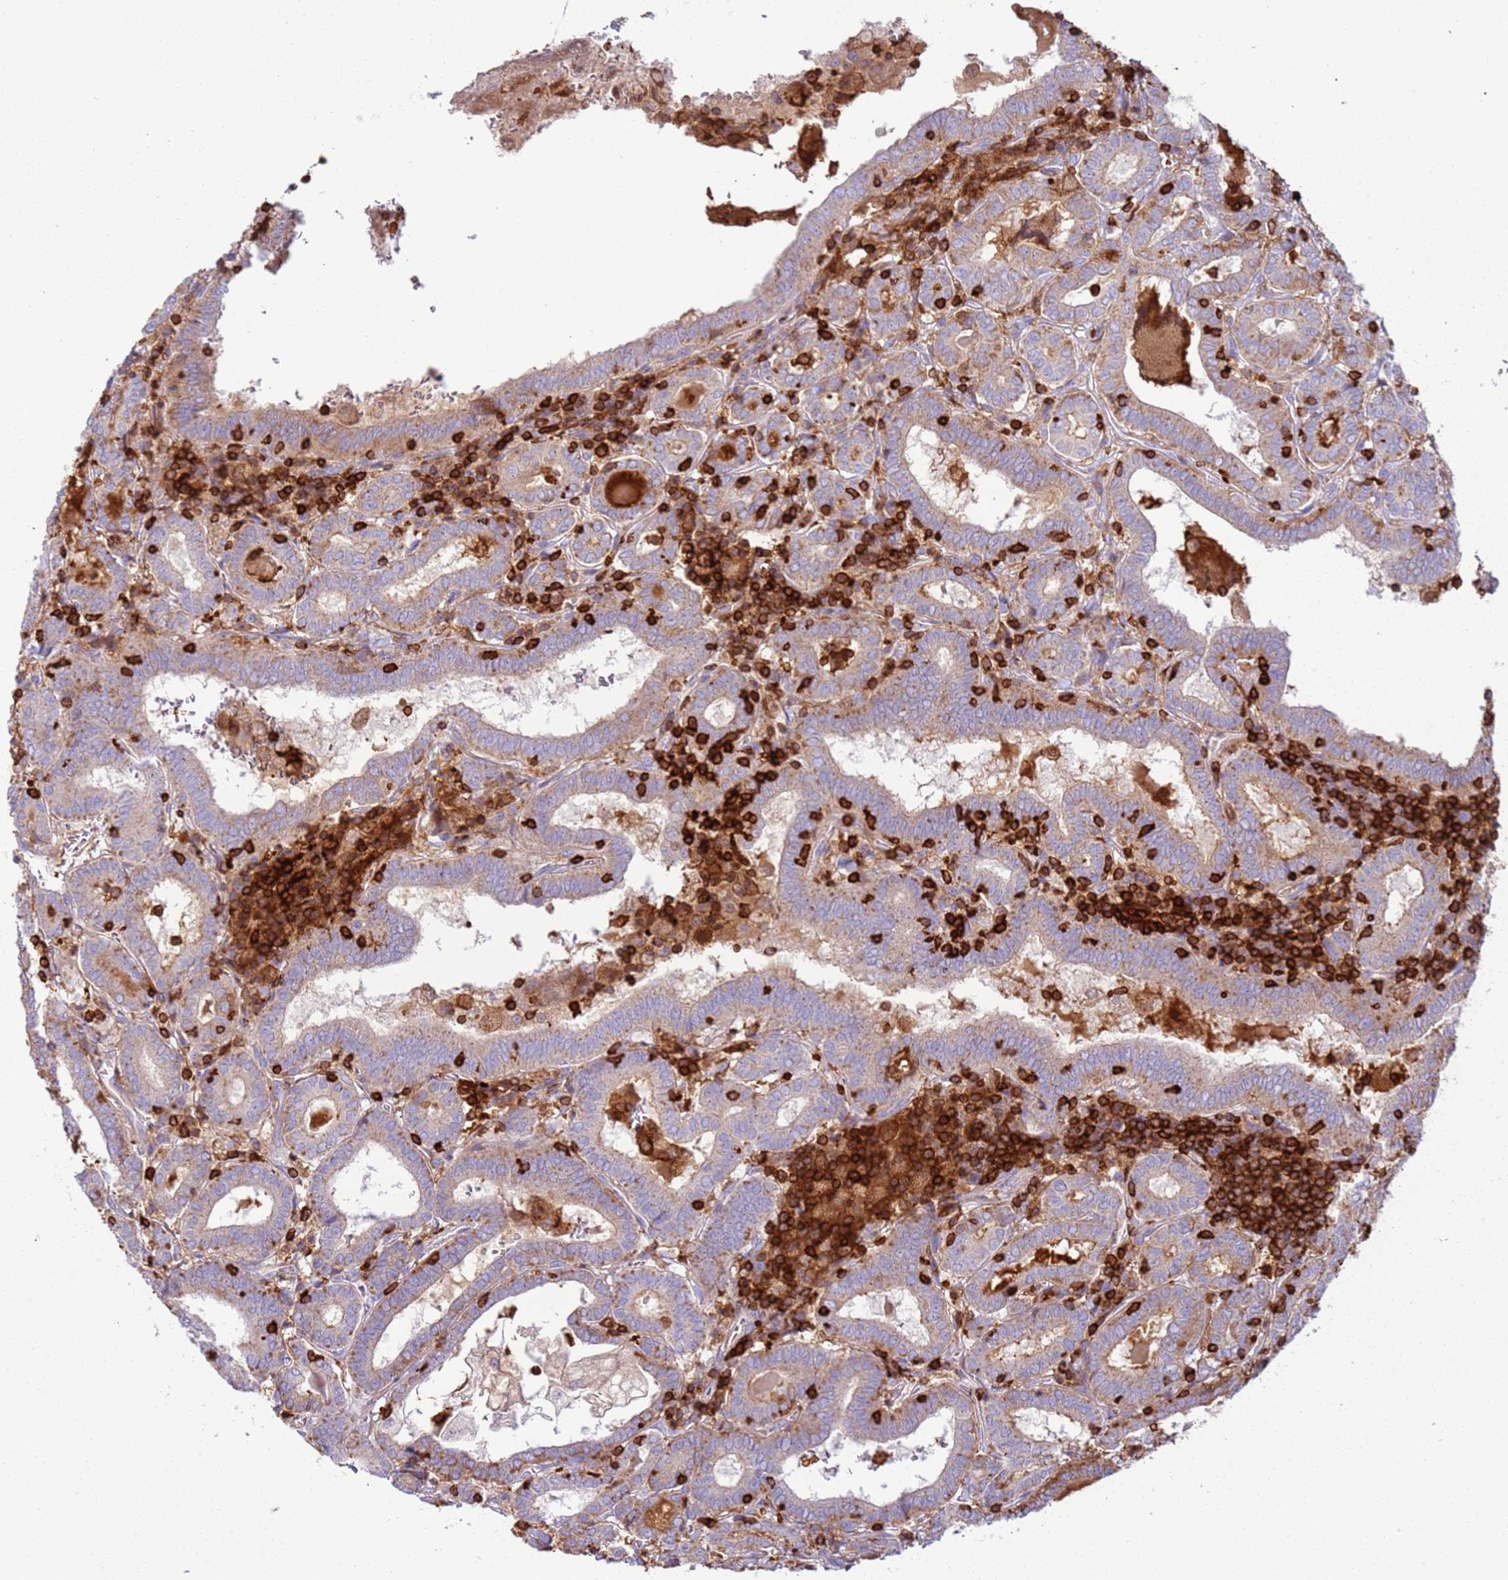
{"staining": {"intensity": "moderate", "quantity": ">75%", "location": "cytoplasmic/membranous"}, "tissue": "thyroid cancer", "cell_type": "Tumor cells", "image_type": "cancer", "snomed": [{"axis": "morphology", "description": "Papillary adenocarcinoma, NOS"}, {"axis": "topography", "description": "Thyroid gland"}], "caption": "A photomicrograph of human thyroid cancer stained for a protein demonstrates moderate cytoplasmic/membranous brown staining in tumor cells. The protein of interest is shown in brown color, while the nuclei are stained blue.", "gene": "TTPAL", "patient": {"sex": "female", "age": 72}}